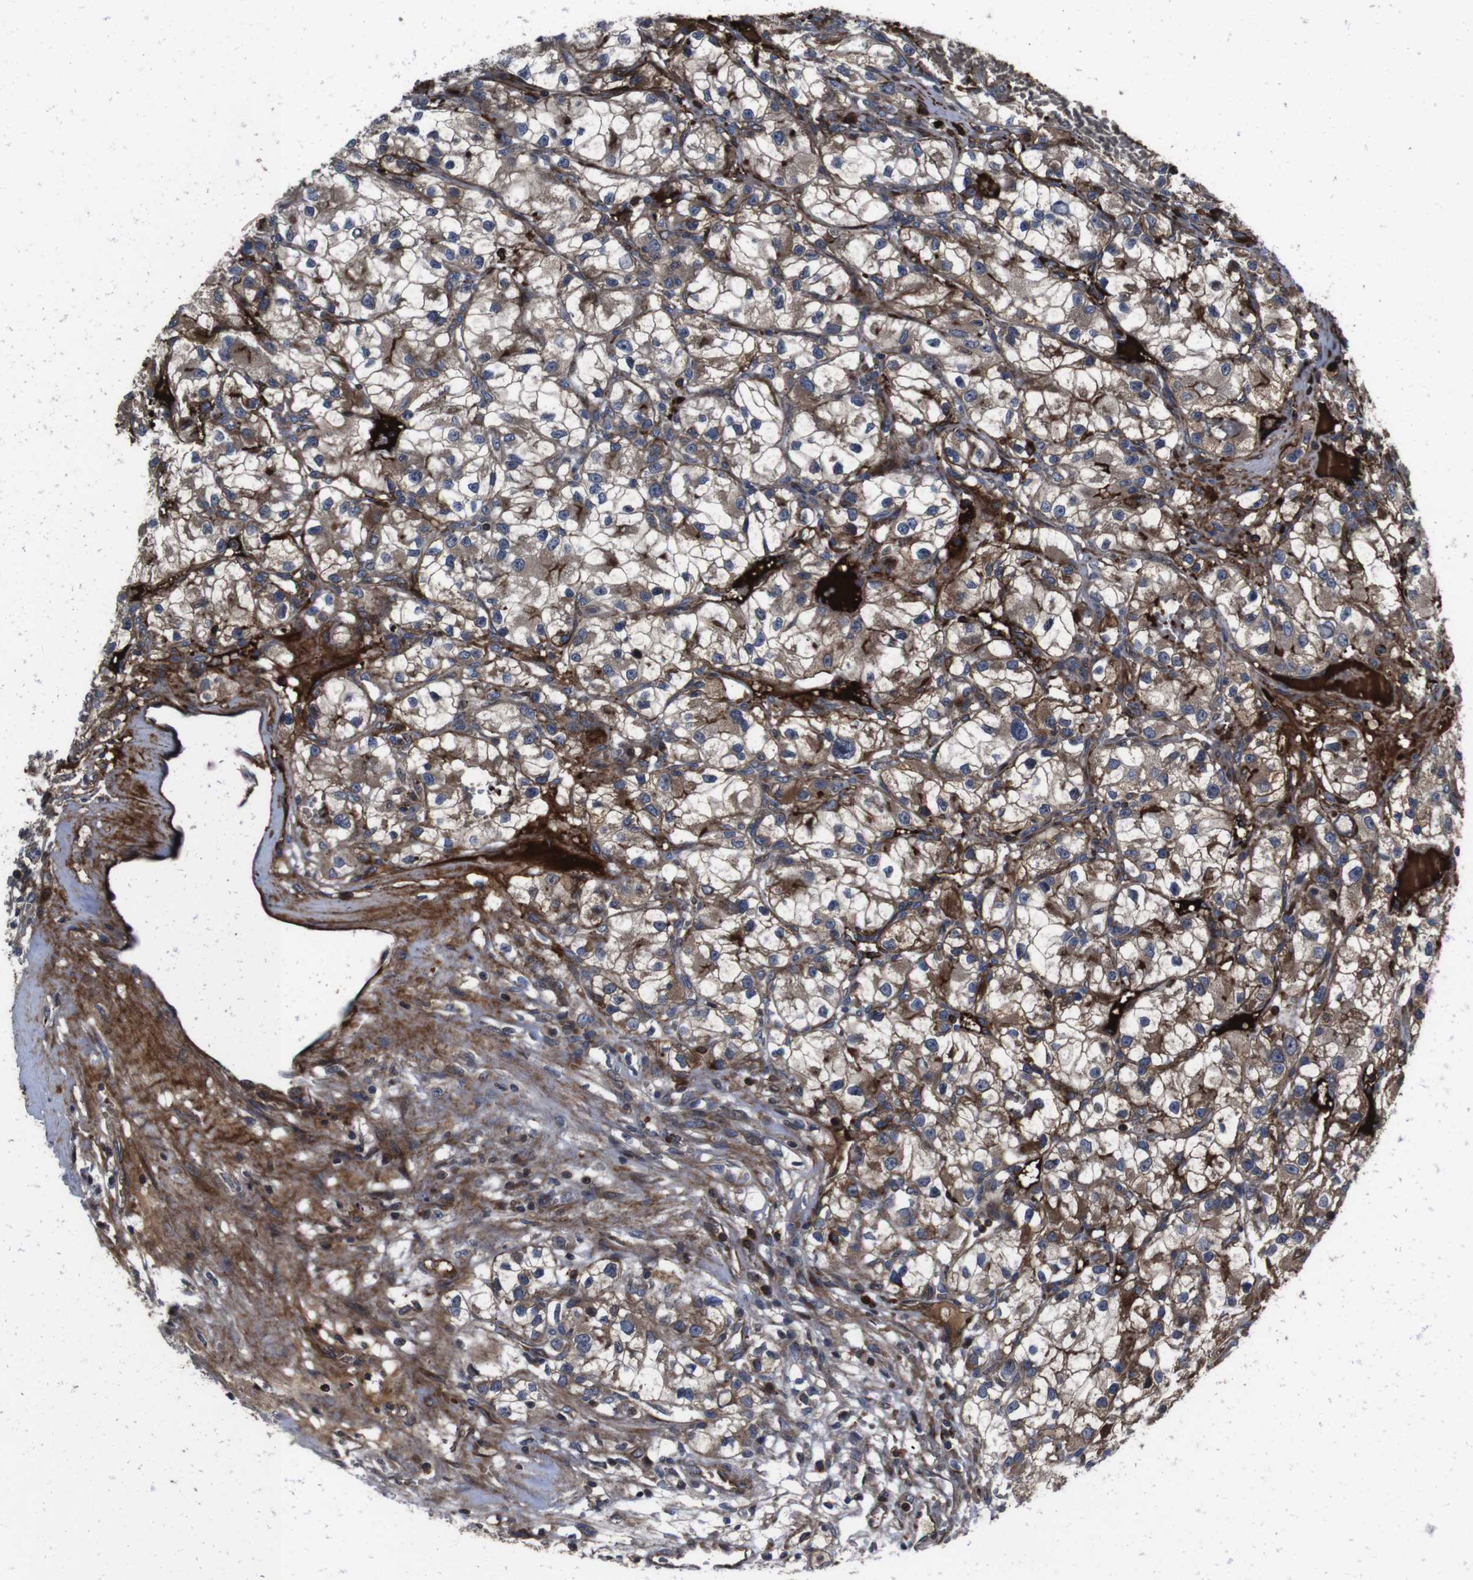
{"staining": {"intensity": "moderate", "quantity": ">75%", "location": "cytoplasmic/membranous"}, "tissue": "renal cancer", "cell_type": "Tumor cells", "image_type": "cancer", "snomed": [{"axis": "morphology", "description": "Adenocarcinoma, NOS"}, {"axis": "topography", "description": "Kidney"}], "caption": "DAB (3,3'-diaminobenzidine) immunohistochemical staining of human renal adenocarcinoma demonstrates moderate cytoplasmic/membranous protein staining in approximately >75% of tumor cells.", "gene": "SMYD3", "patient": {"sex": "female", "age": 57}}